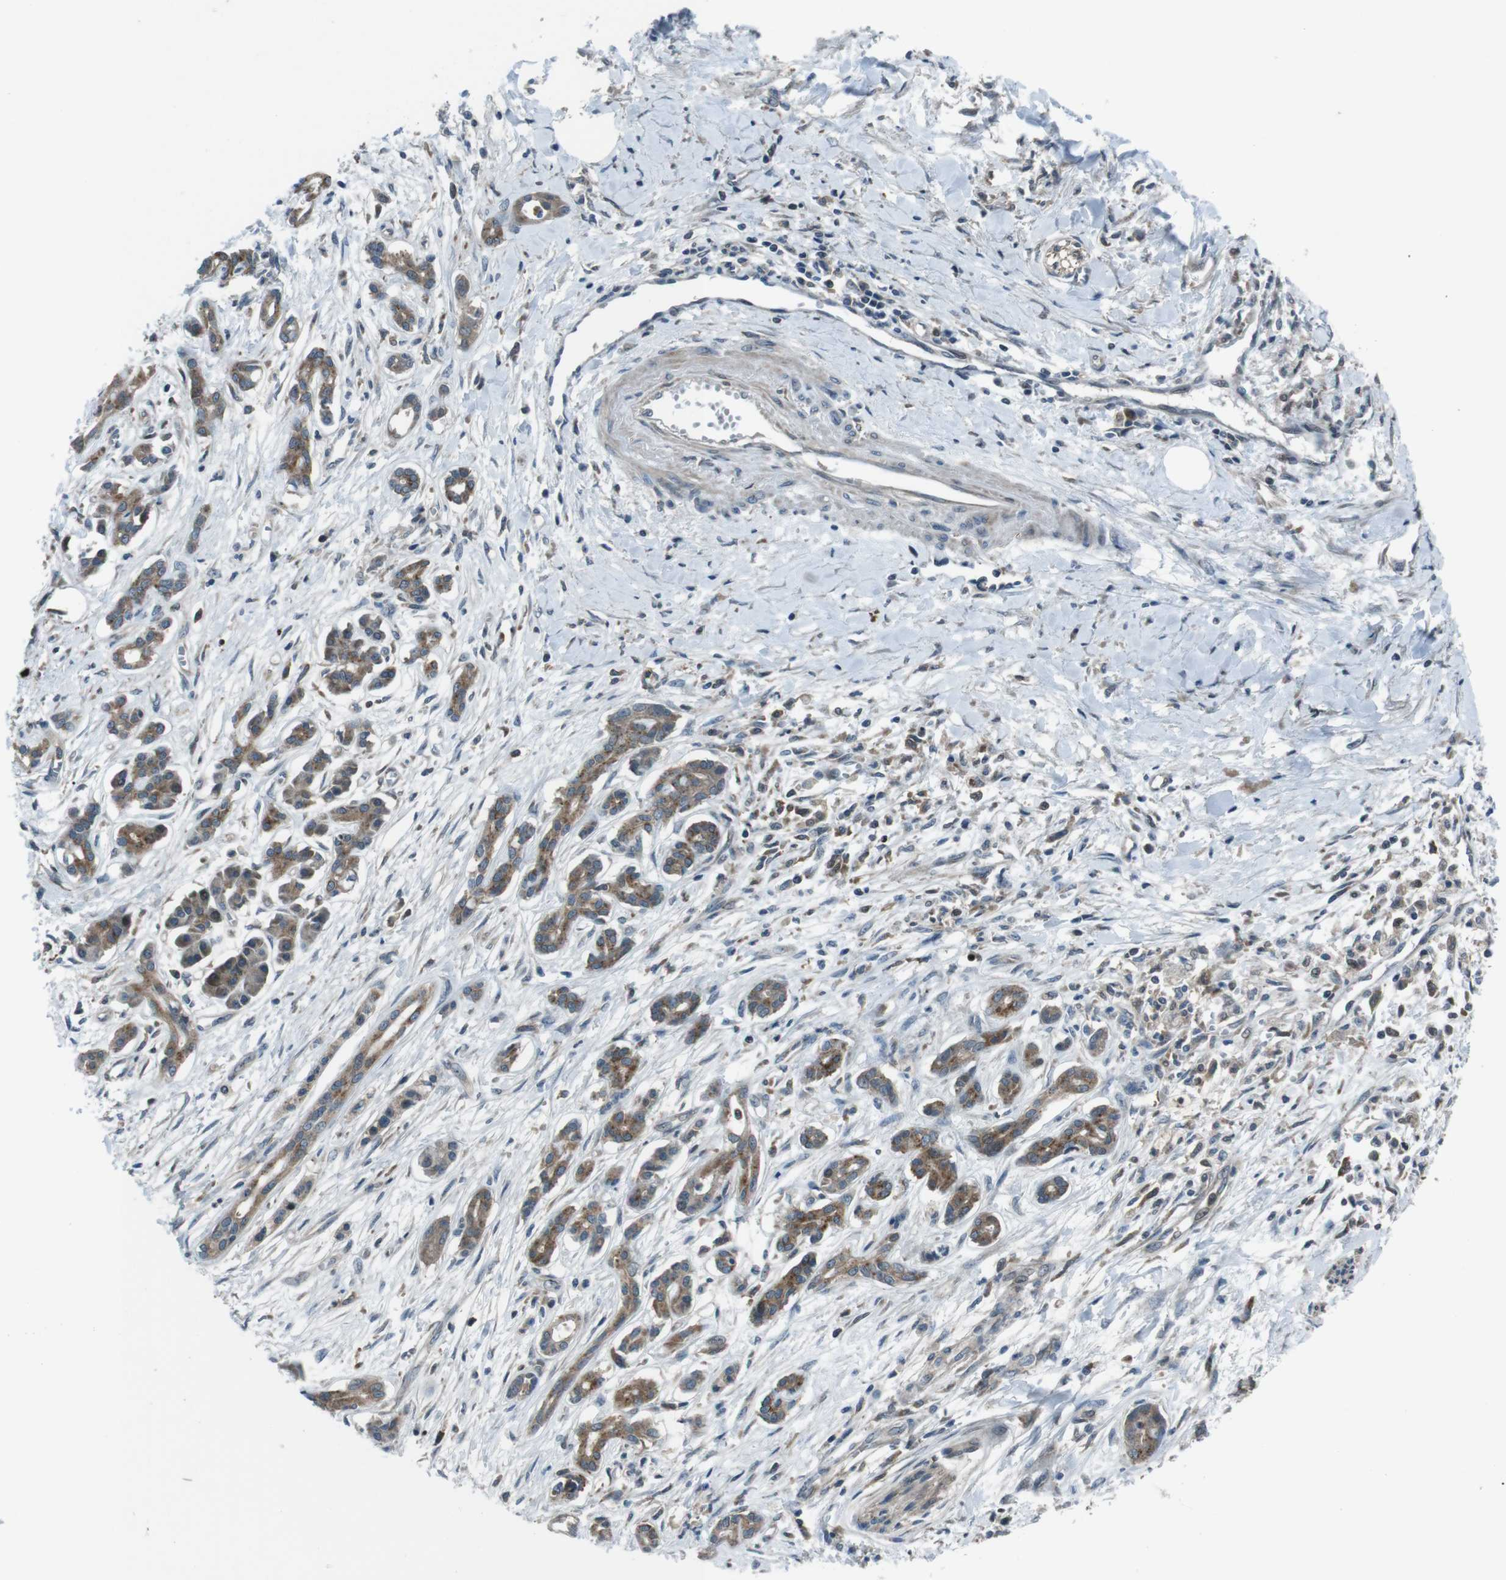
{"staining": {"intensity": "moderate", "quantity": ">75%", "location": "cytoplasmic/membranous"}, "tissue": "pancreatic cancer", "cell_type": "Tumor cells", "image_type": "cancer", "snomed": [{"axis": "morphology", "description": "Adenocarcinoma, NOS"}, {"axis": "topography", "description": "Pancreas"}], "caption": "Human pancreatic adenocarcinoma stained with a protein marker exhibits moderate staining in tumor cells.", "gene": "SLC27A4", "patient": {"sex": "male", "age": 56}}